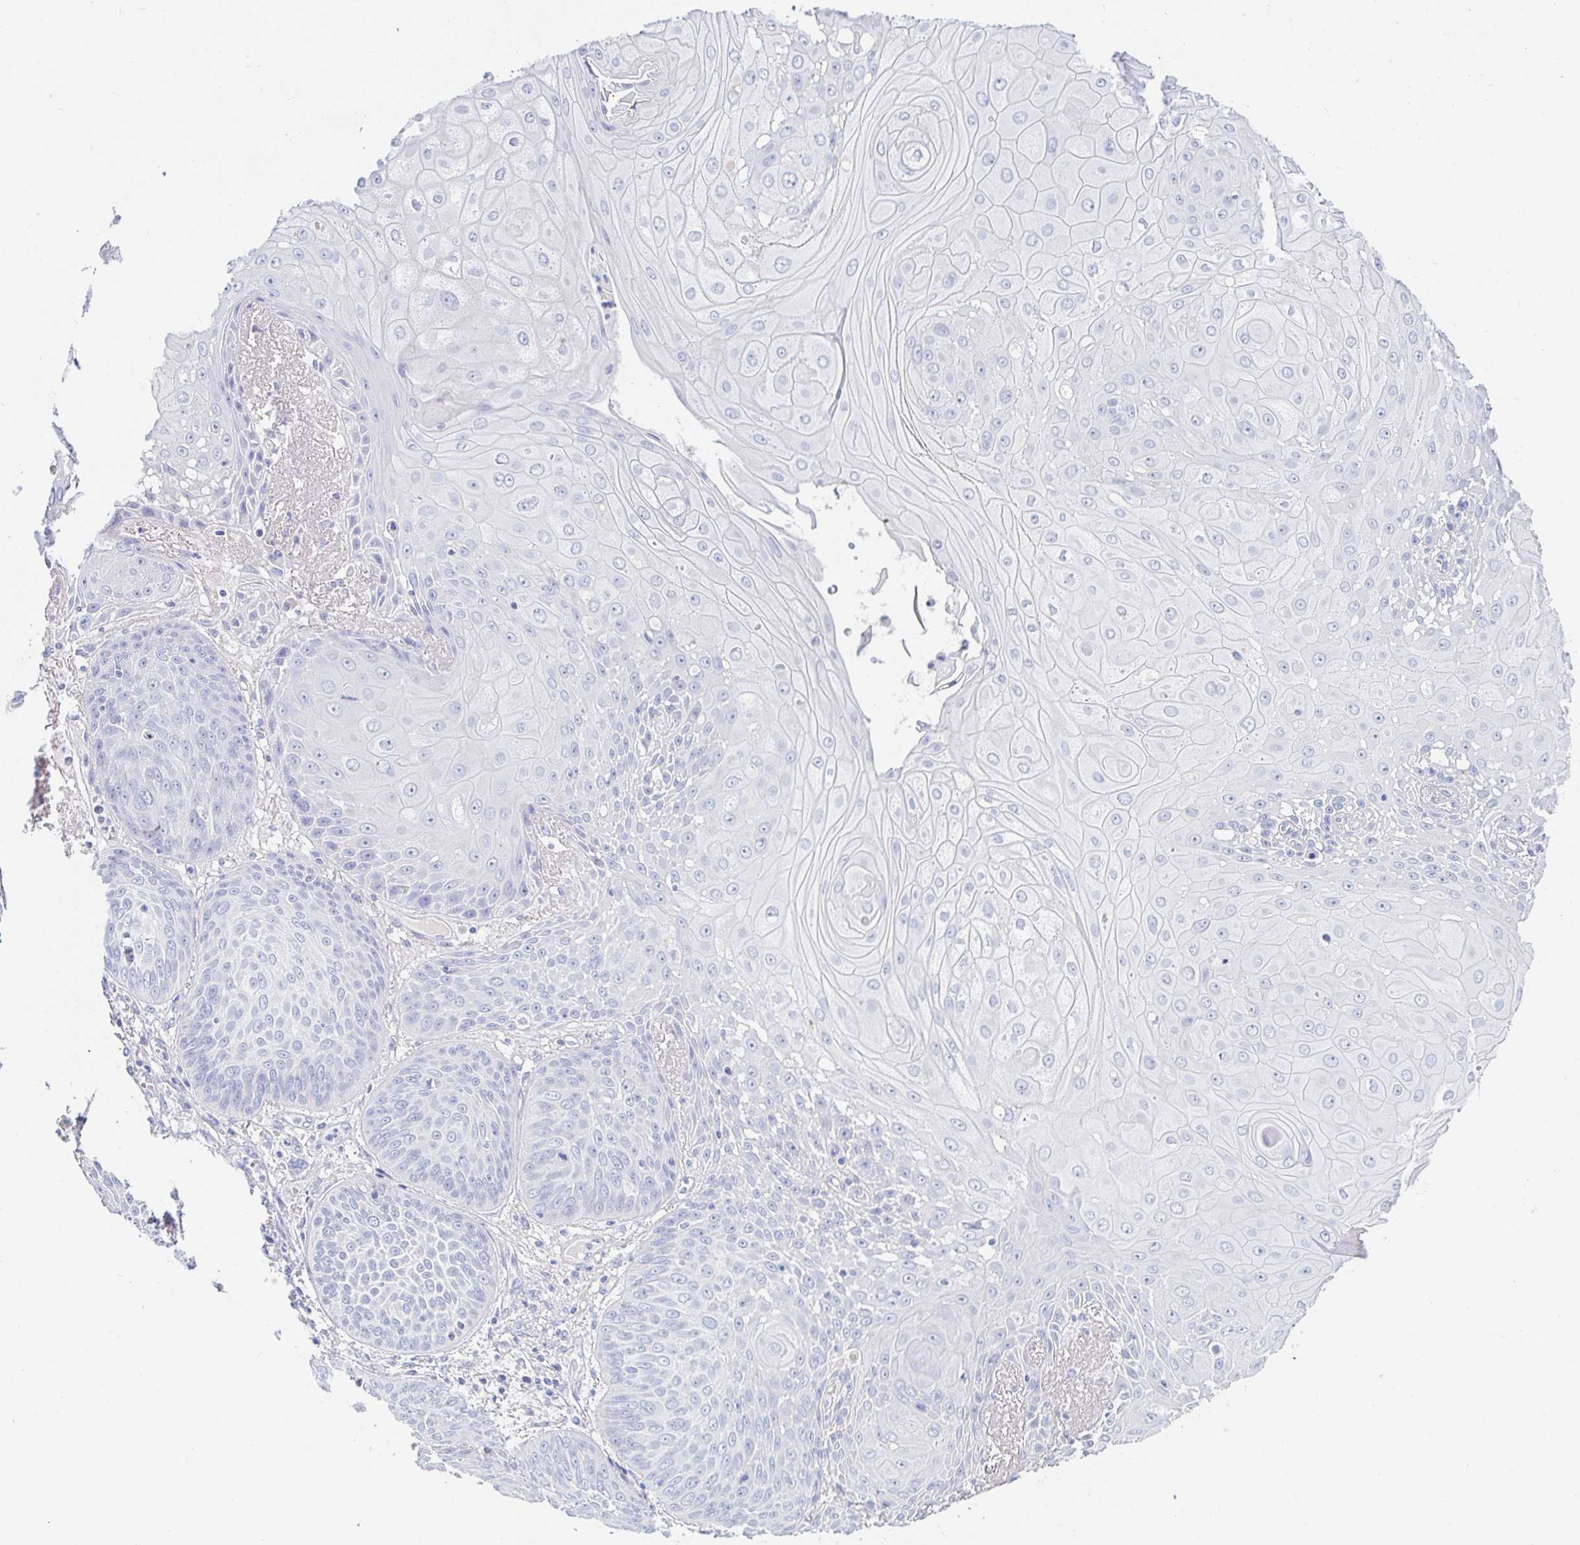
{"staining": {"intensity": "negative", "quantity": "none", "location": "none"}, "tissue": "lung cancer", "cell_type": "Tumor cells", "image_type": "cancer", "snomed": [{"axis": "morphology", "description": "Squamous cell carcinoma, NOS"}, {"axis": "topography", "description": "Lung"}], "caption": "Immunohistochemistry (IHC) image of lung cancer (squamous cell carcinoma) stained for a protein (brown), which demonstrates no expression in tumor cells.", "gene": "PDE6B", "patient": {"sex": "male", "age": 74}}